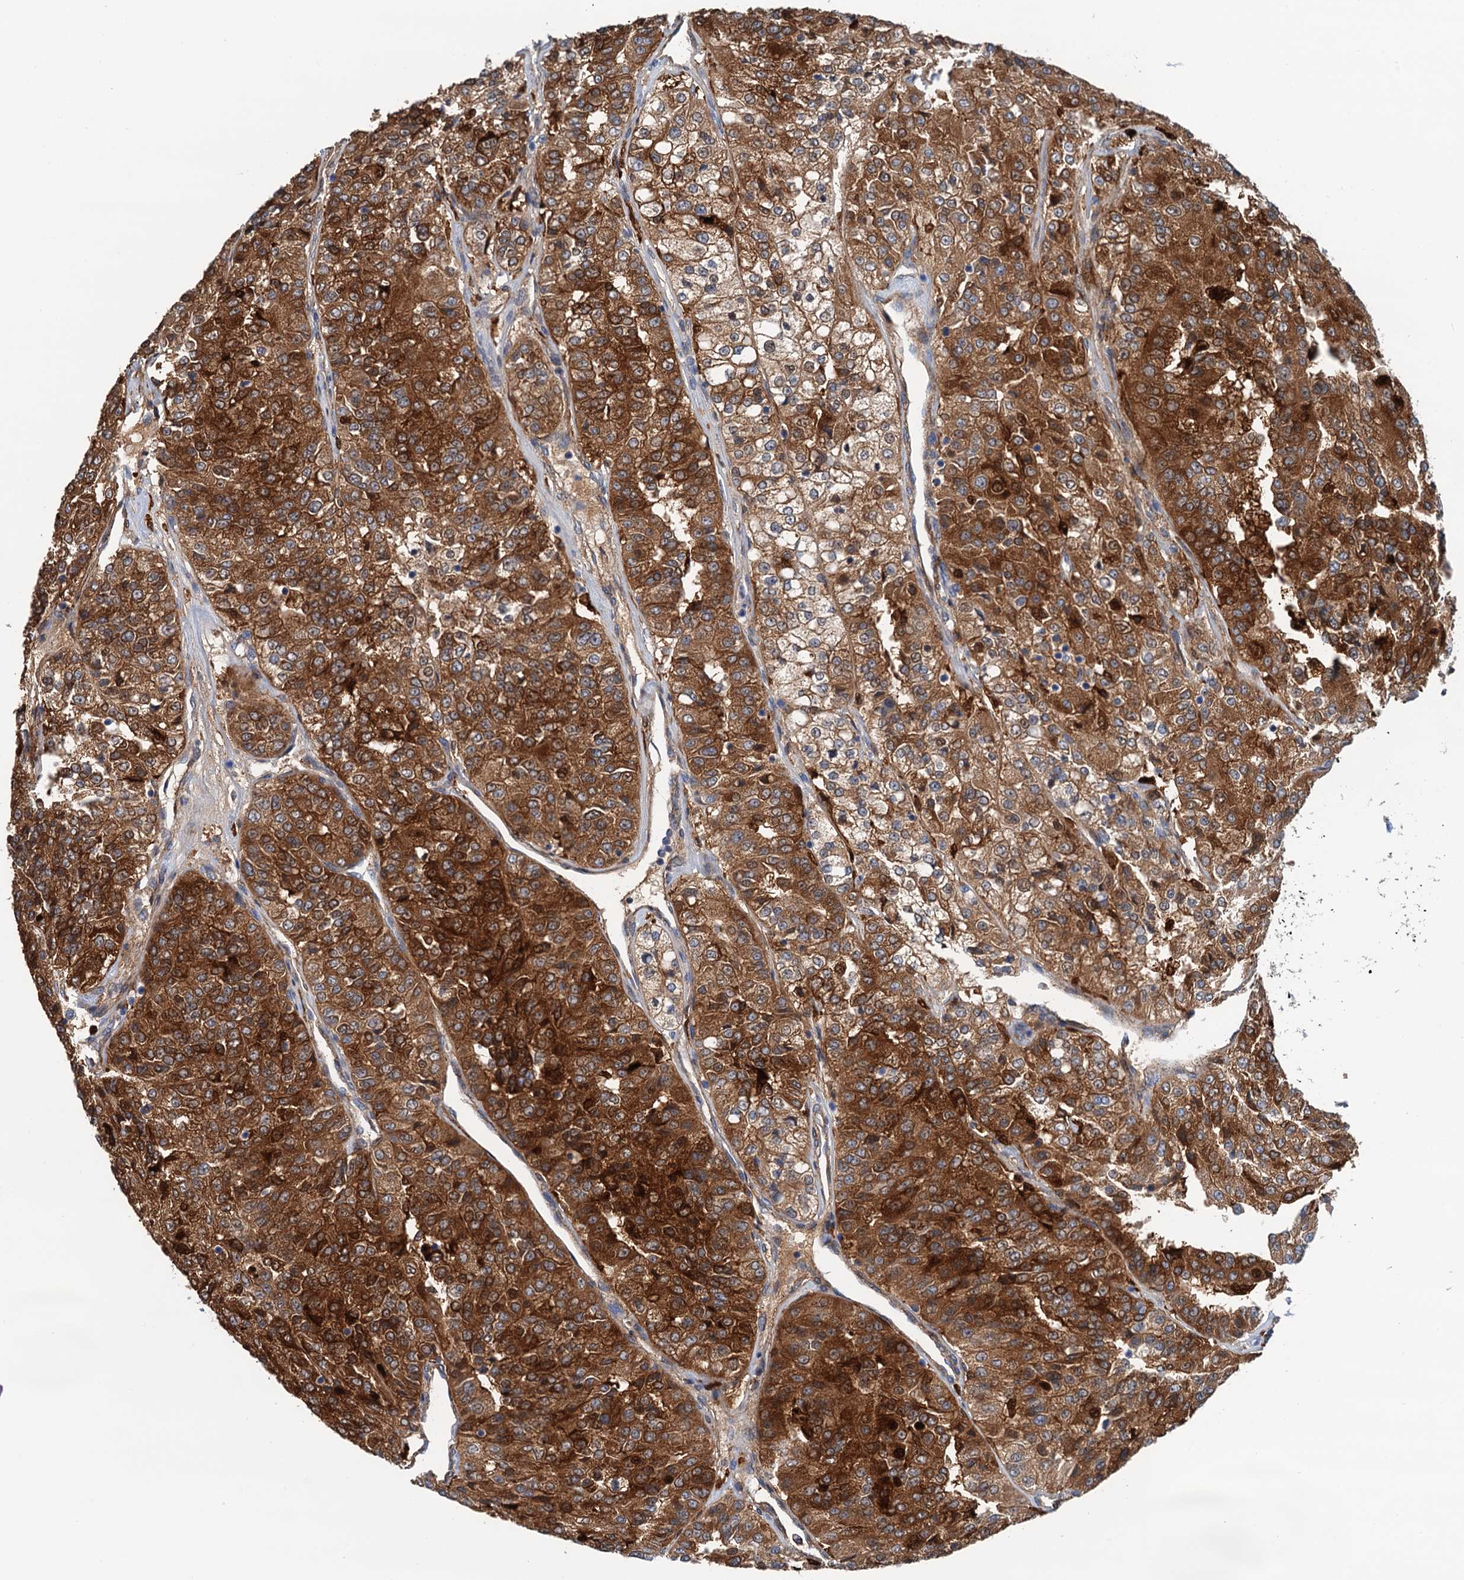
{"staining": {"intensity": "strong", "quantity": ">75%", "location": "cytoplasmic/membranous"}, "tissue": "renal cancer", "cell_type": "Tumor cells", "image_type": "cancer", "snomed": [{"axis": "morphology", "description": "Adenocarcinoma, NOS"}, {"axis": "topography", "description": "Kidney"}], "caption": "Immunohistochemical staining of renal cancer (adenocarcinoma) displays high levels of strong cytoplasmic/membranous protein staining in about >75% of tumor cells.", "gene": "CSTPP1", "patient": {"sex": "female", "age": 63}}